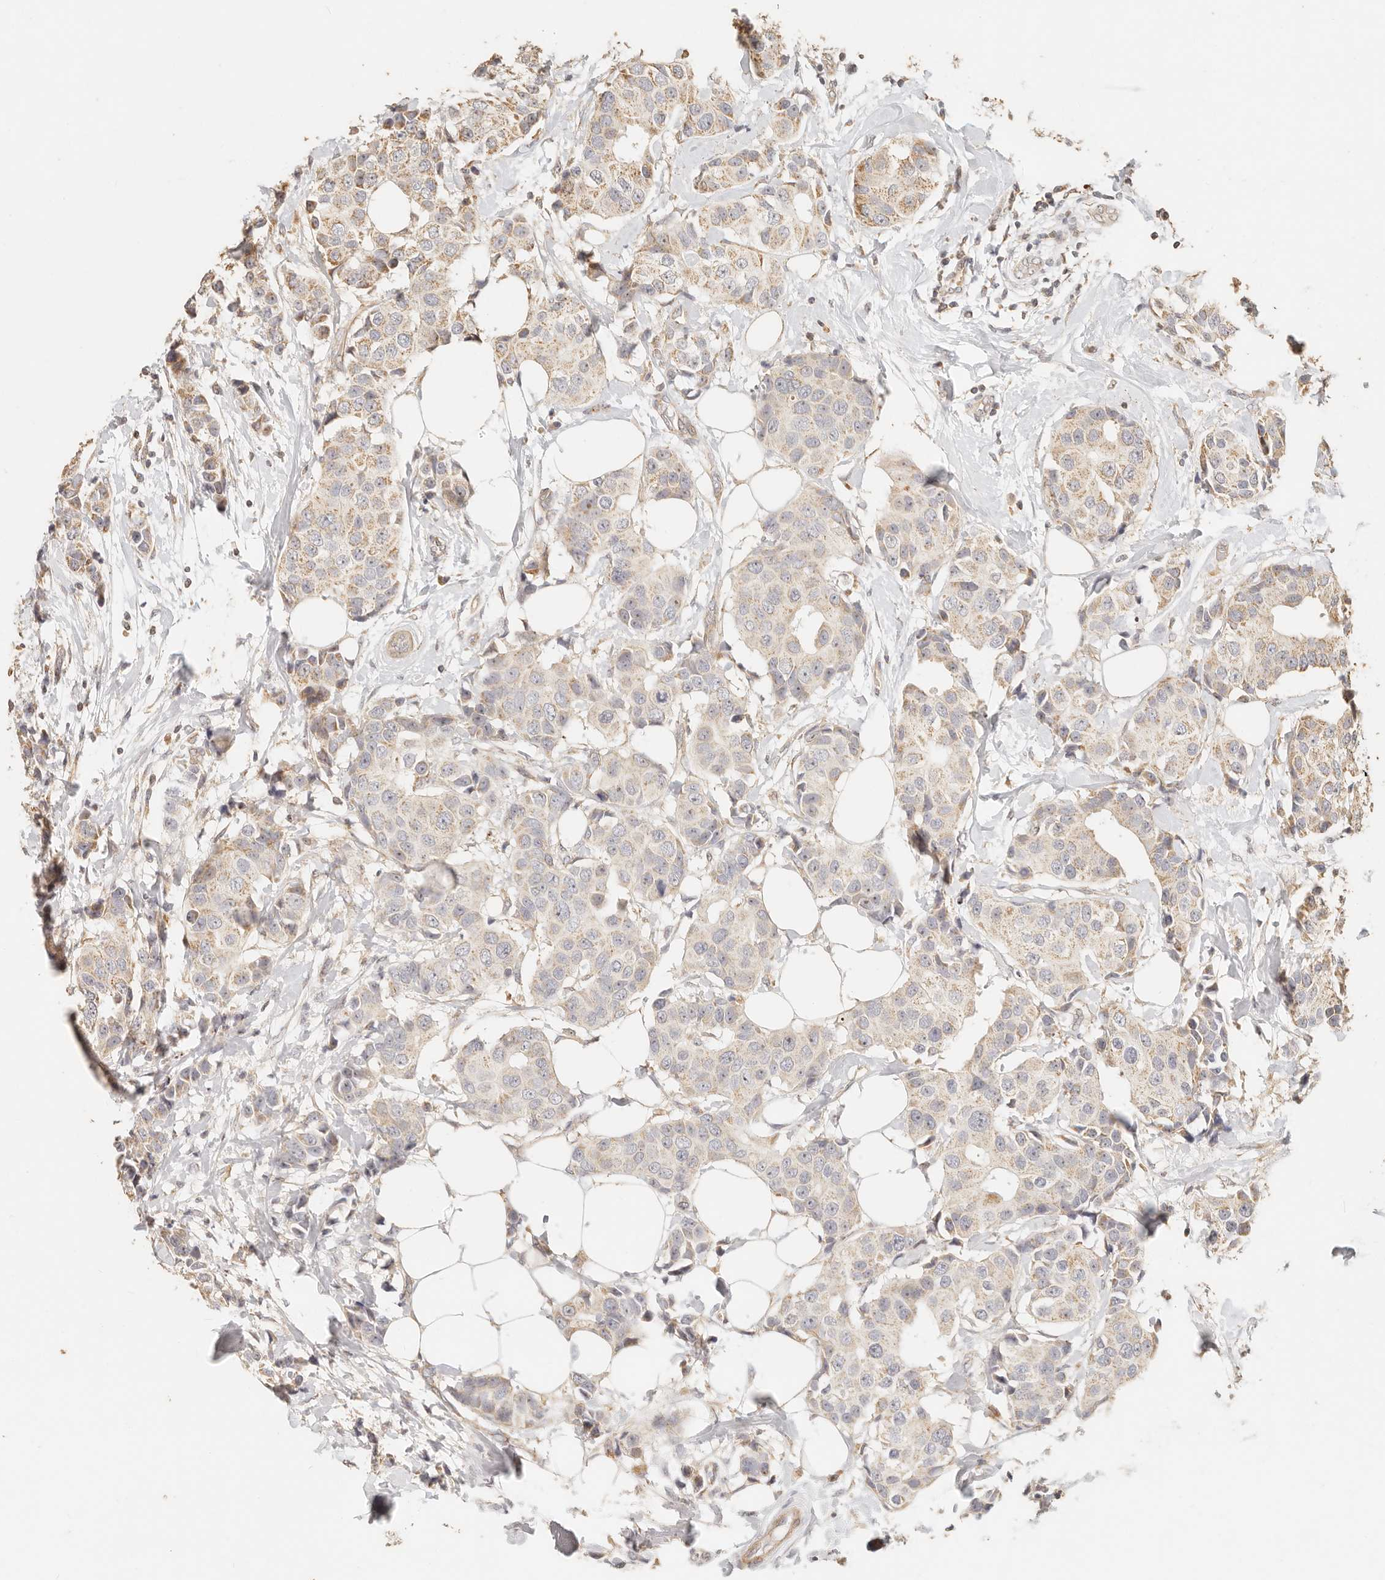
{"staining": {"intensity": "weak", "quantity": "25%-75%", "location": "cytoplasmic/membranous"}, "tissue": "breast cancer", "cell_type": "Tumor cells", "image_type": "cancer", "snomed": [{"axis": "morphology", "description": "Normal tissue, NOS"}, {"axis": "morphology", "description": "Duct carcinoma"}, {"axis": "topography", "description": "Breast"}], "caption": "High-magnification brightfield microscopy of infiltrating ductal carcinoma (breast) stained with DAB (3,3'-diaminobenzidine) (brown) and counterstained with hematoxylin (blue). tumor cells exhibit weak cytoplasmic/membranous positivity is seen in about25%-75% of cells.", "gene": "PTPN22", "patient": {"sex": "female", "age": 39}}